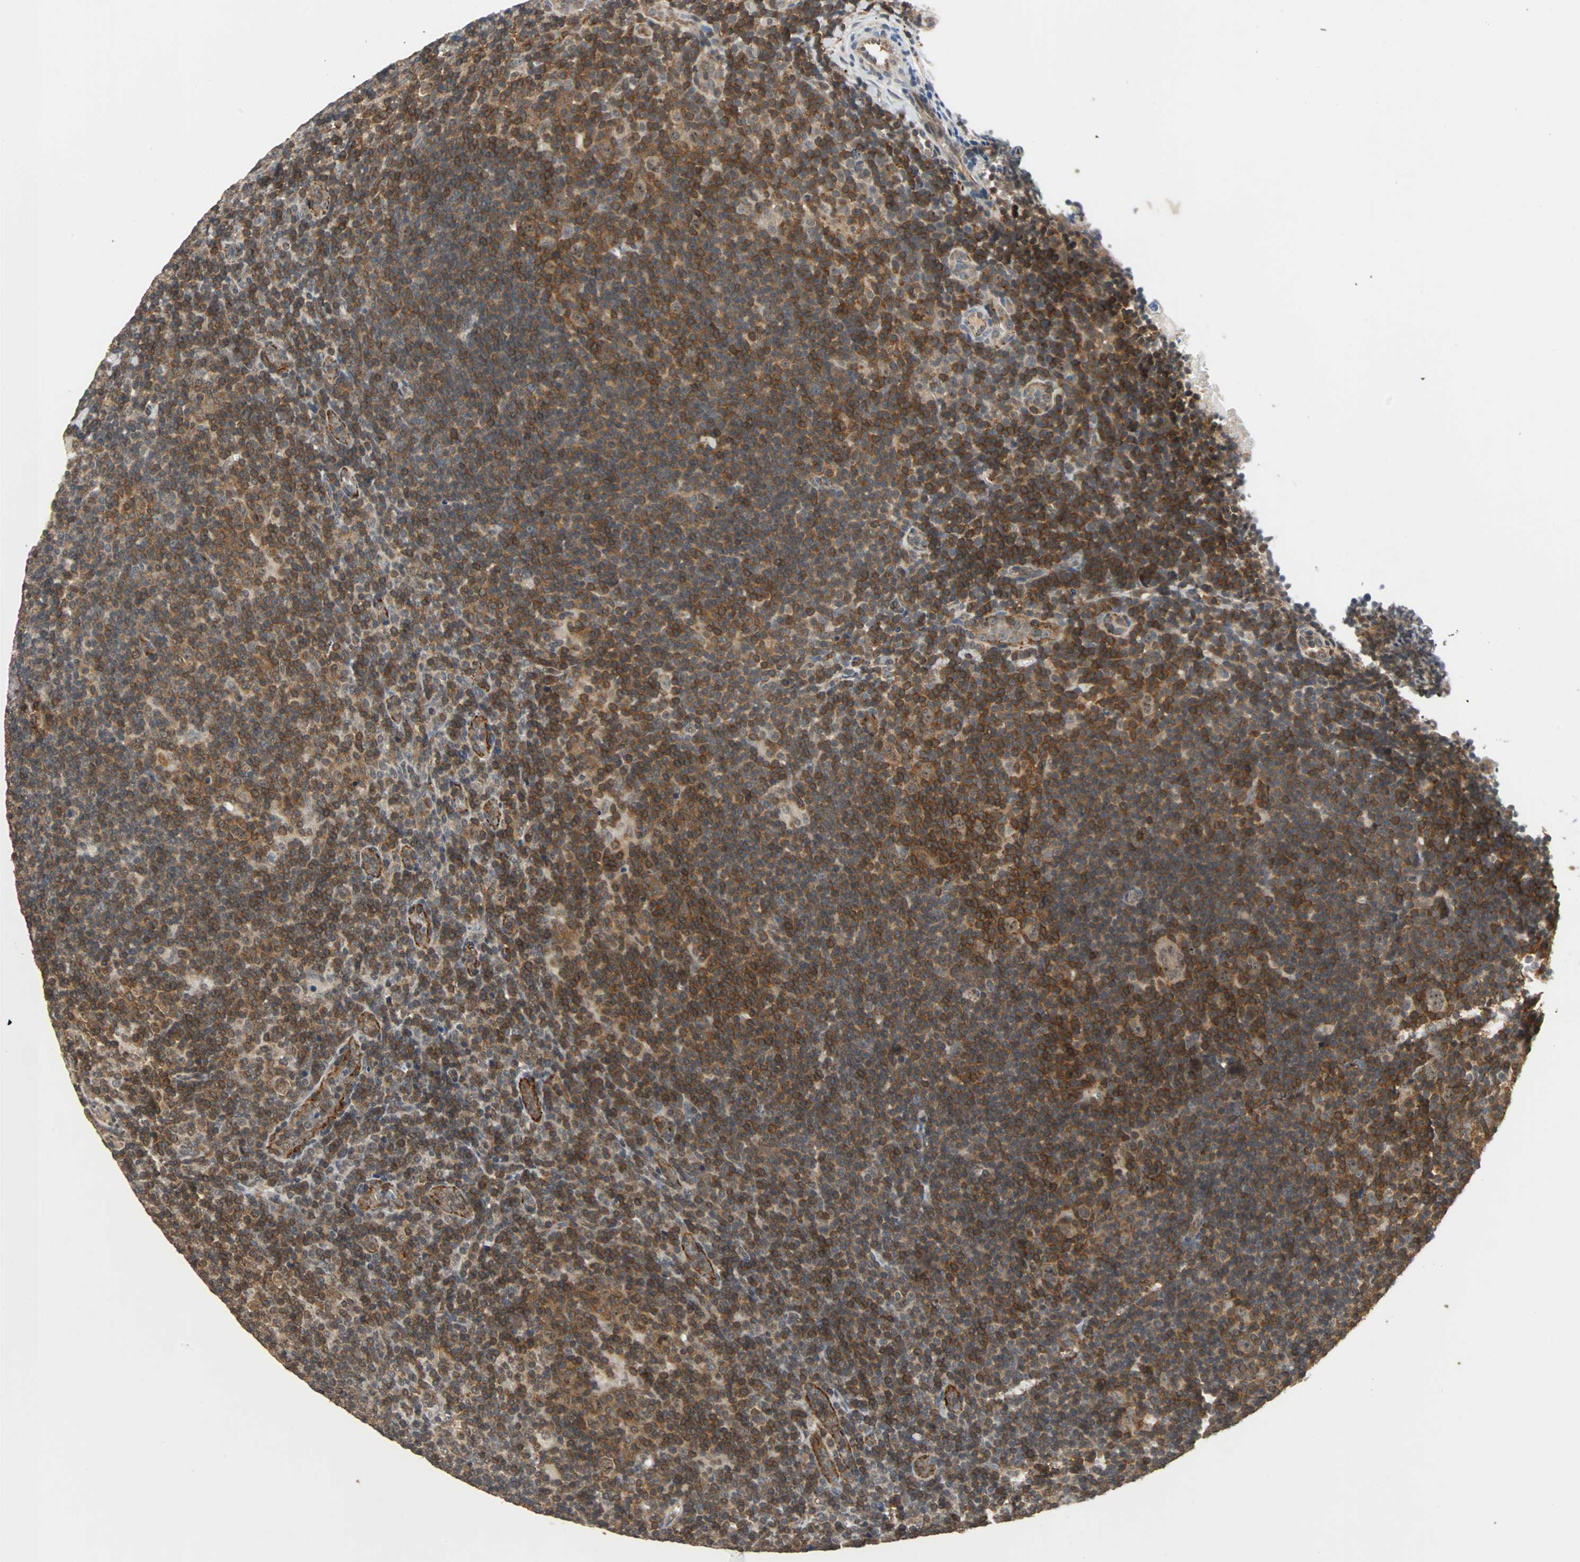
{"staining": {"intensity": "strong", "quantity": ">75%", "location": "cytoplasmic/membranous"}, "tissue": "lymphoma", "cell_type": "Tumor cells", "image_type": "cancer", "snomed": [{"axis": "morphology", "description": "Hodgkin's disease, NOS"}, {"axis": "topography", "description": "Lymph node"}], "caption": "IHC (DAB) staining of human Hodgkin's disease exhibits strong cytoplasmic/membranous protein expression in about >75% of tumor cells.", "gene": "LSR", "patient": {"sex": "female", "age": 57}}